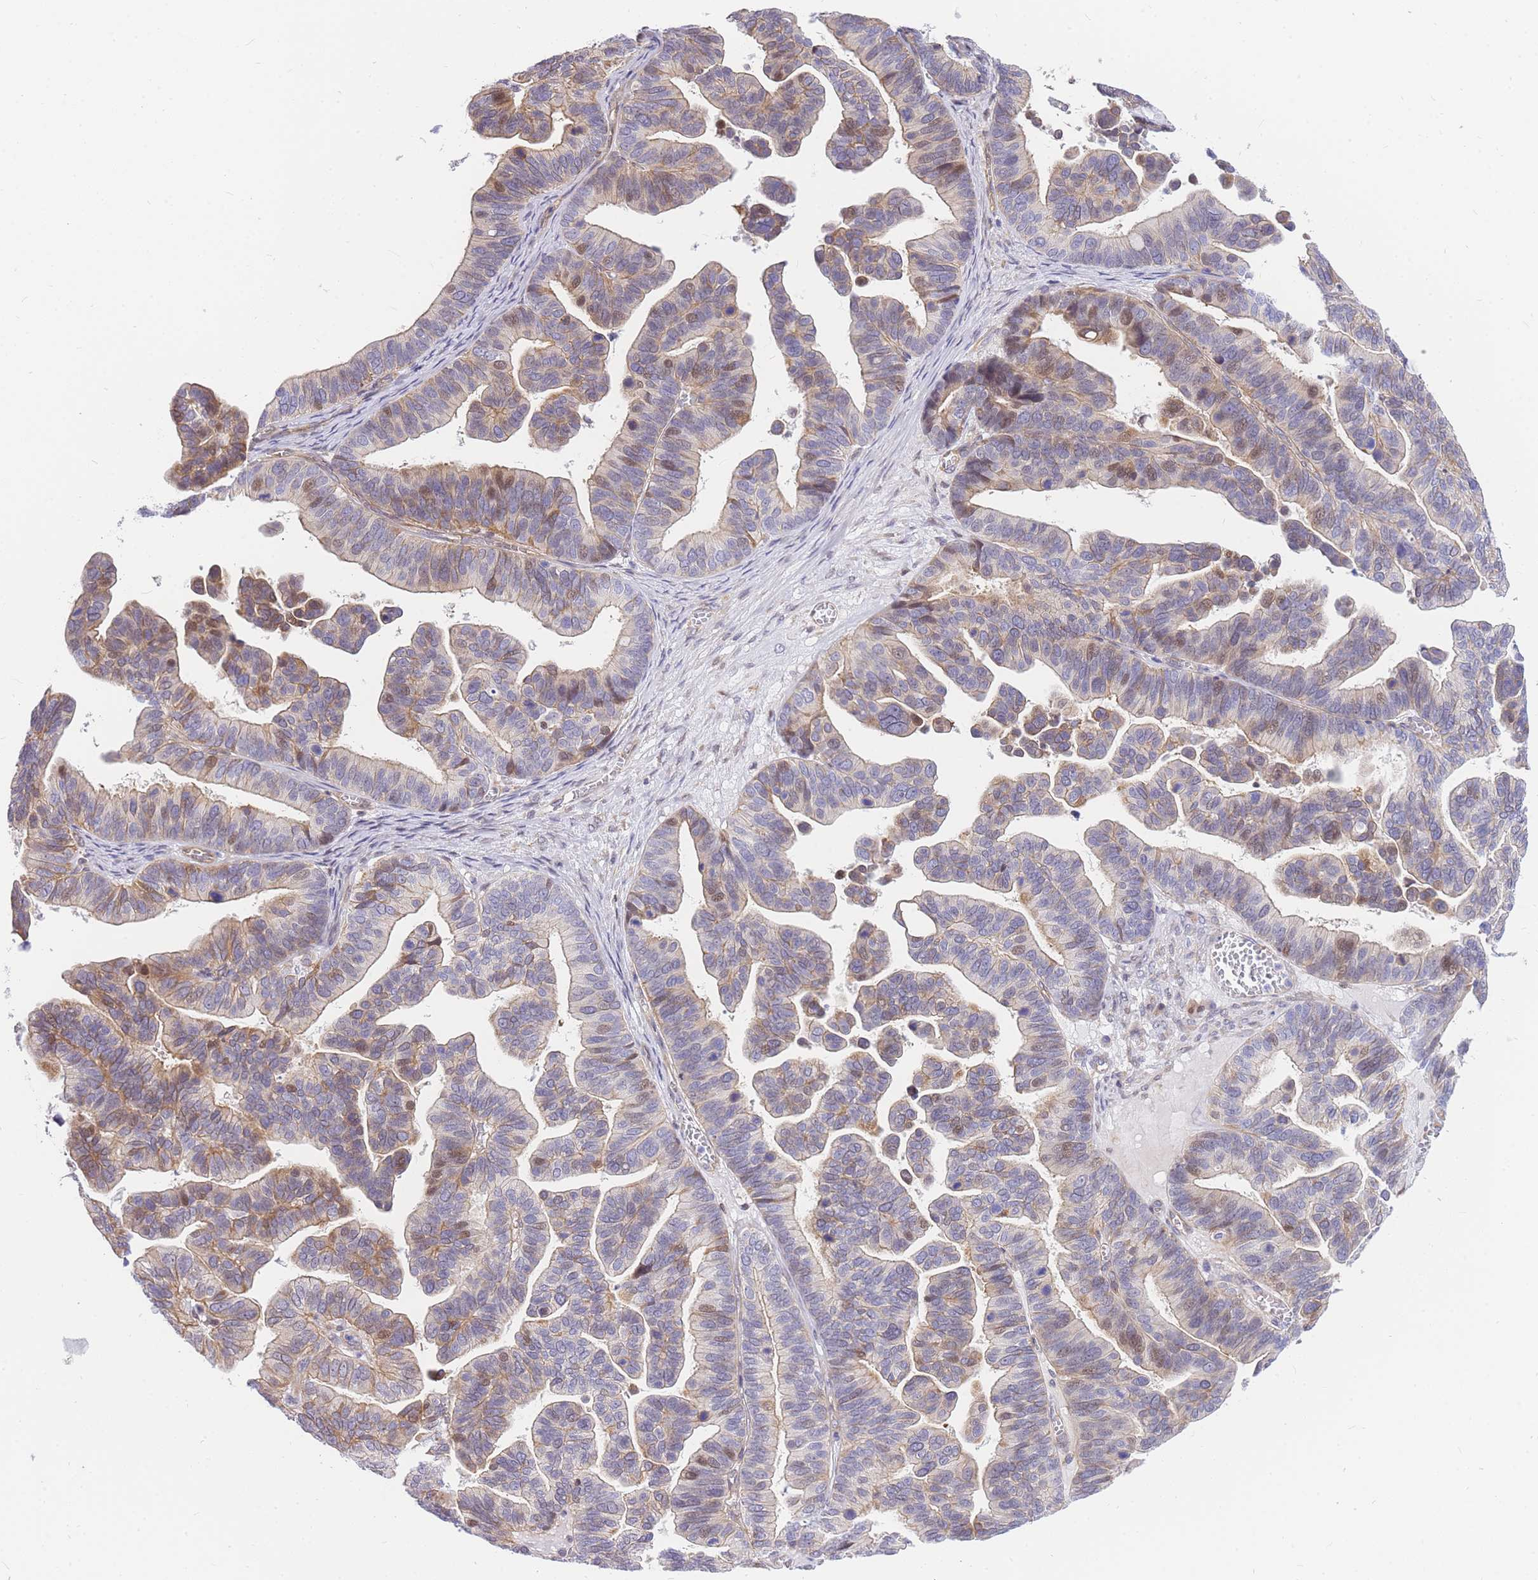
{"staining": {"intensity": "moderate", "quantity": "25%-75%", "location": "cytoplasmic/membranous,nuclear"}, "tissue": "ovarian cancer", "cell_type": "Tumor cells", "image_type": "cancer", "snomed": [{"axis": "morphology", "description": "Cystadenocarcinoma, serous, NOS"}, {"axis": "topography", "description": "Ovary"}], "caption": "Protein analysis of ovarian cancer (serous cystadenocarcinoma) tissue reveals moderate cytoplasmic/membranous and nuclear staining in about 25%-75% of tumor cells. (Stains: DAB (3,3'-diaminobenzidine) in brown, nuclei in blue, Microscopy: brightfield microscopy at high magnification).", "gene": "S100PBP", "patient": {"sex": "female", "age": 56}}